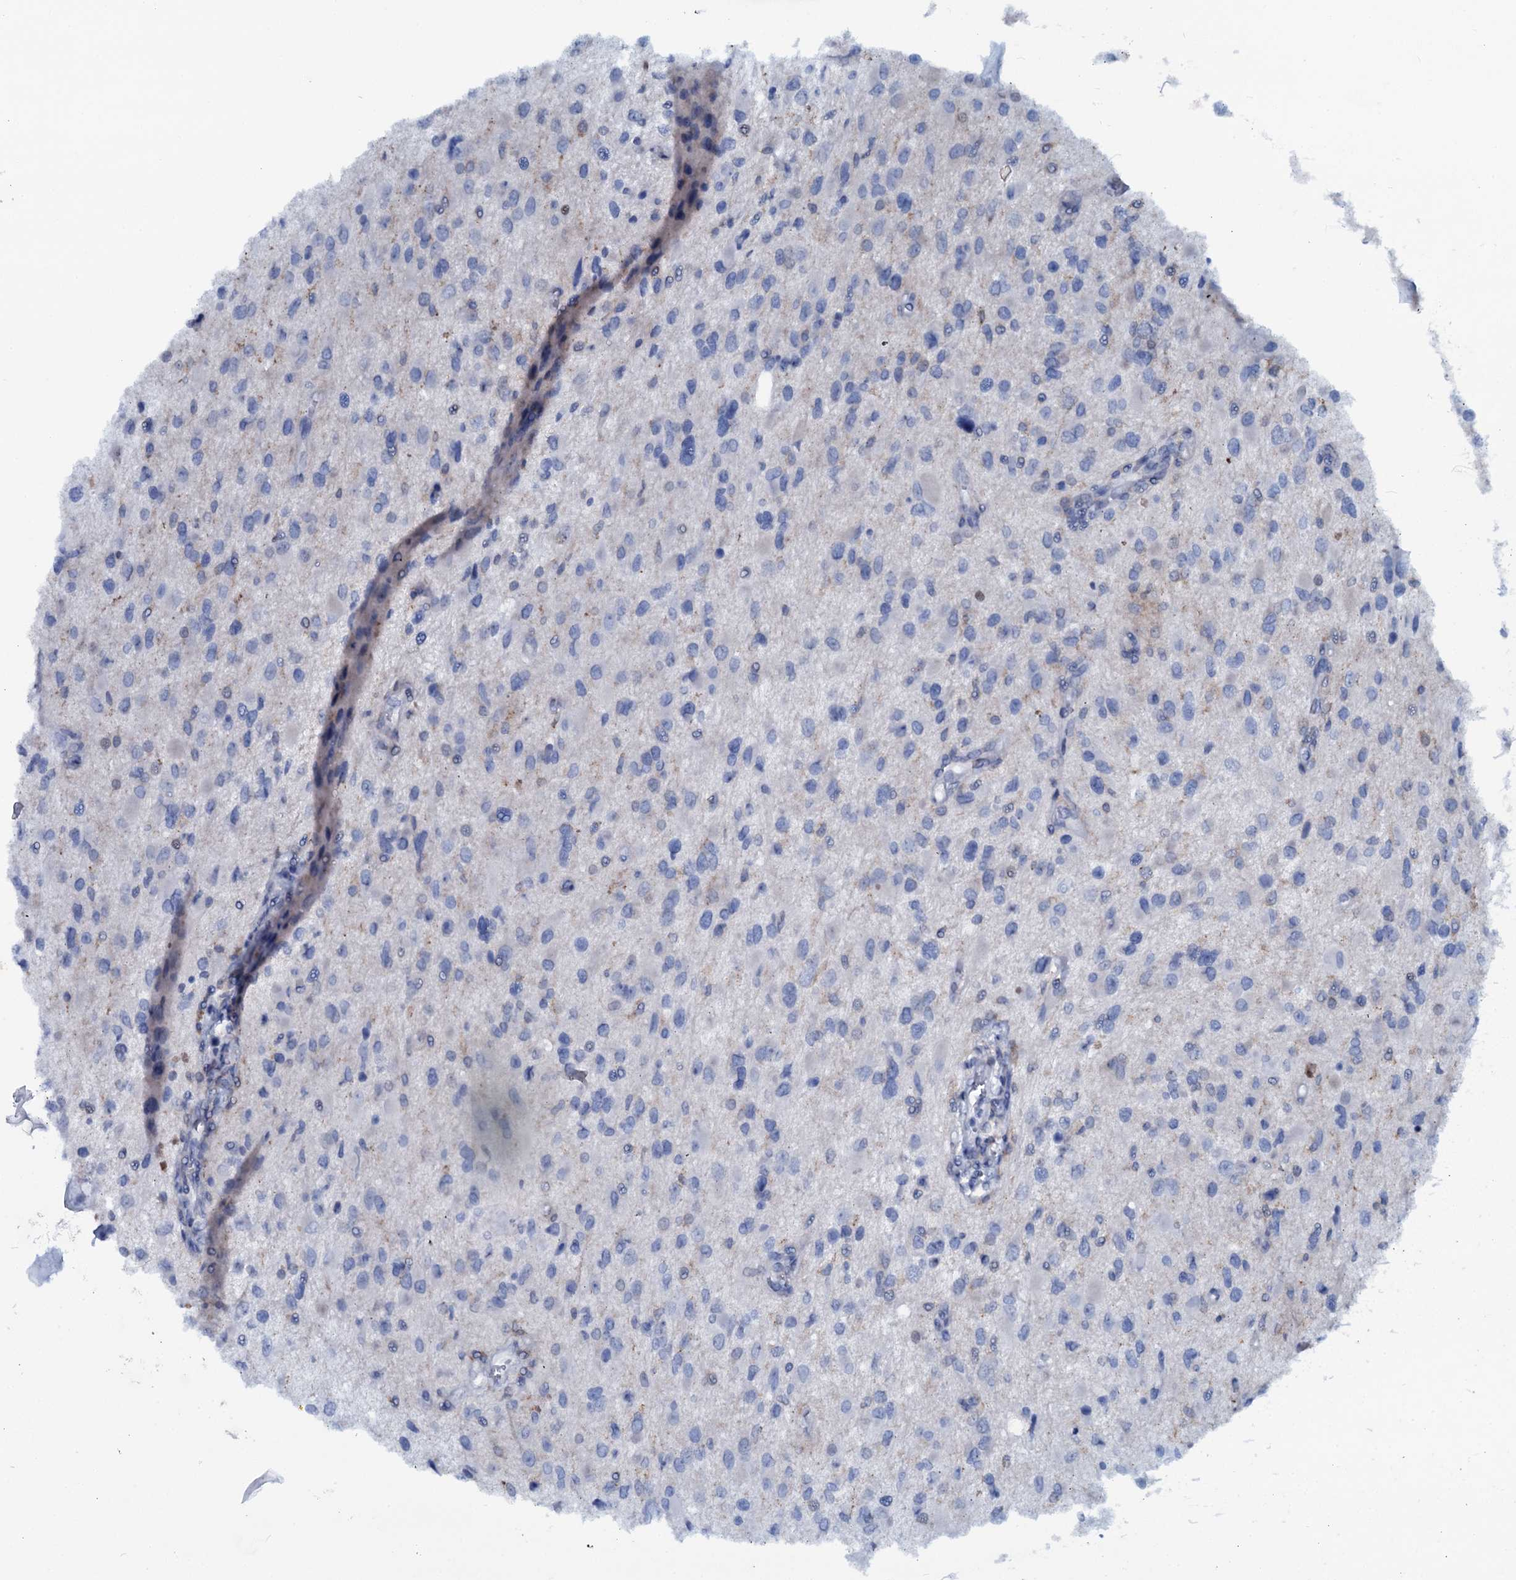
{"staining": {"intensity": "negative", "quantity": "none", "location": "none"}, "tissue": "glioma", "cell_type": "Tumor cells", "image_type": "cancer", "snomed": [{"axis": "morphology", "description": "Glioma, malignant, High grade"}, {"axis": "topography", "description": "Brain"}], "caption": "Protein analysis of glioma demonstrates no significant staining in tumor cells.", "gene": "SLC4A7", "patient": {"sex": "male", "age": 53}}